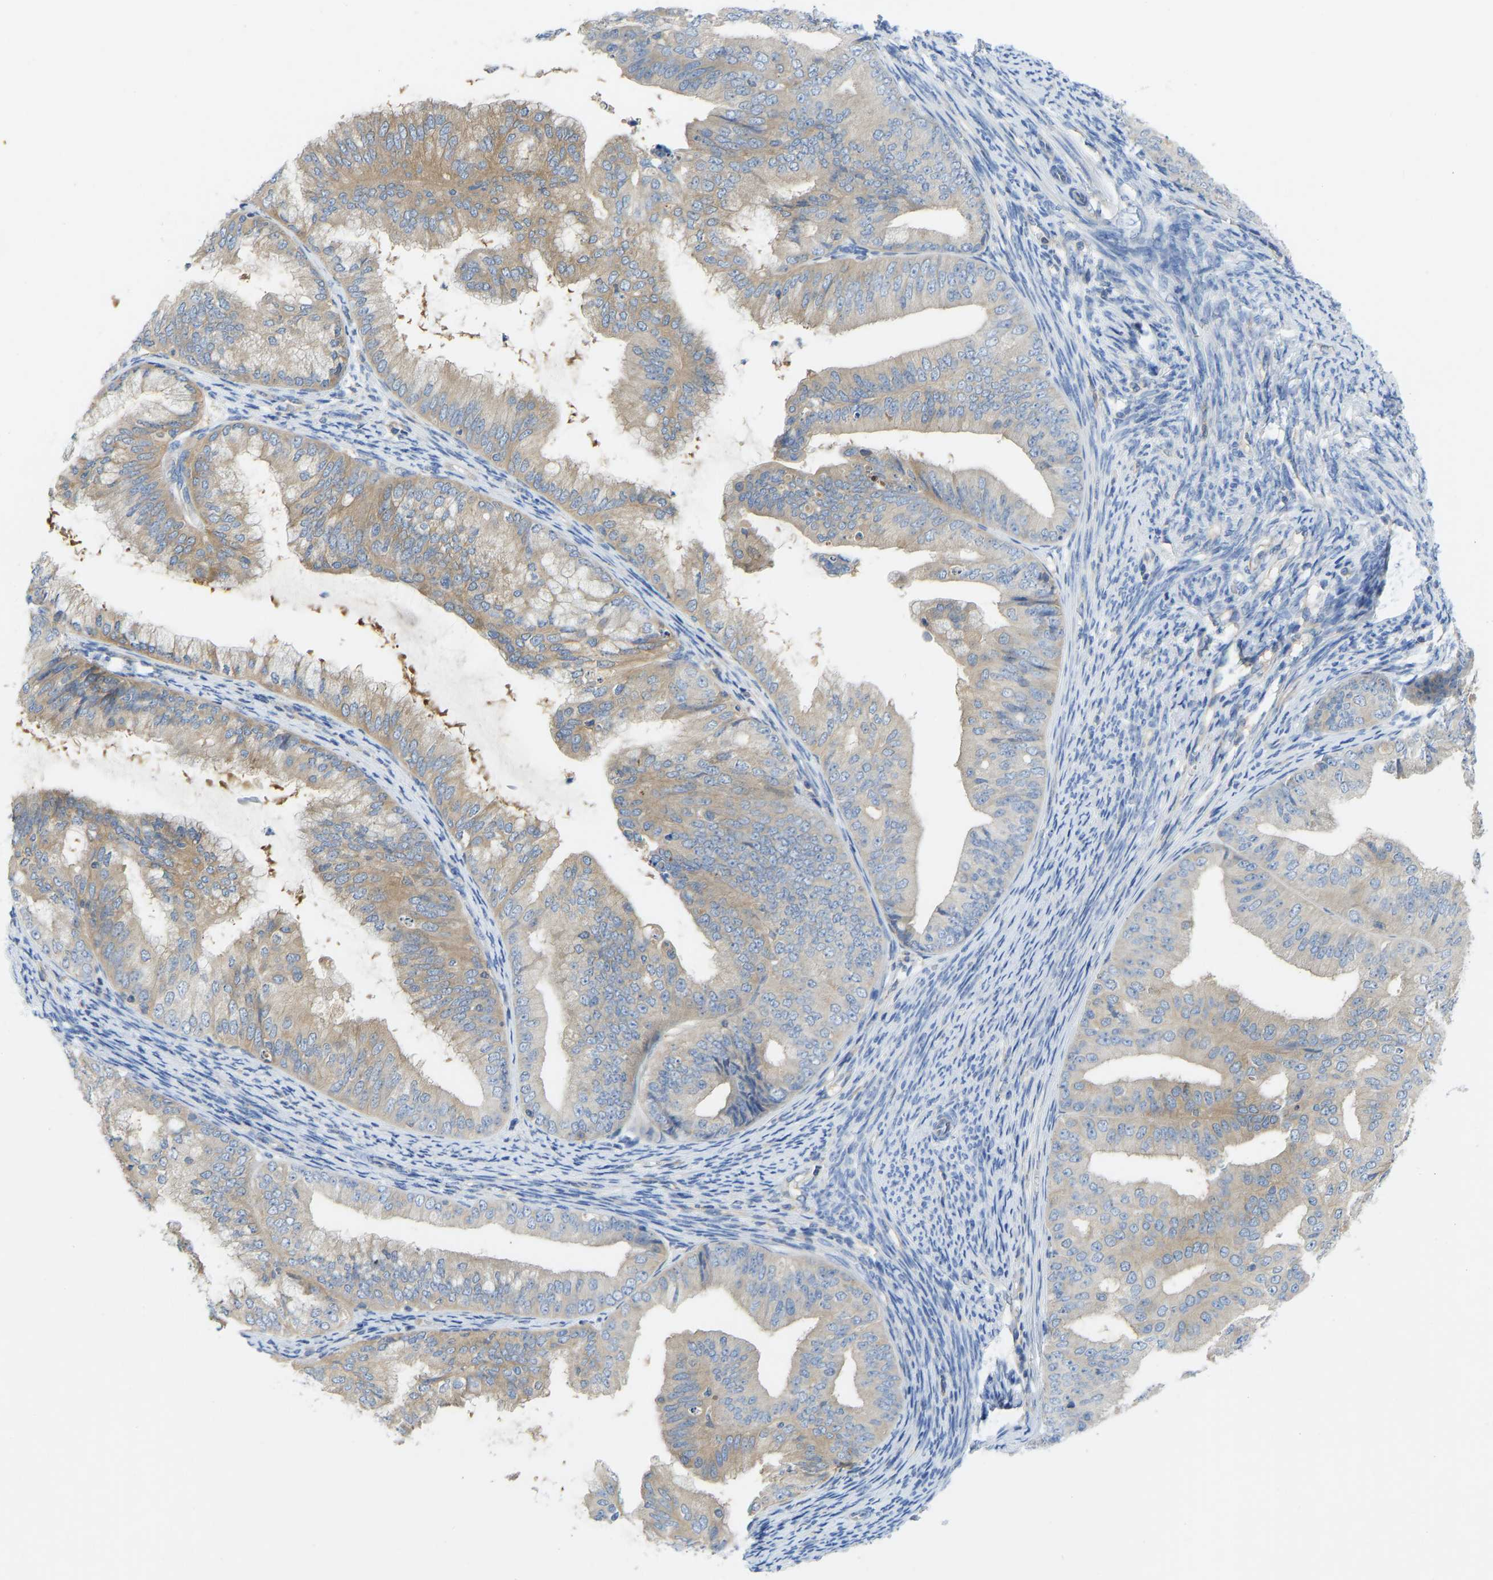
{"staining": {"intensity": "weak", "quantity": ">75%", "location": "cytoplasmic/membranous"}, "tissue": "endometrial cancer", "cell_type": "Tumor cells", "image_type": "cancer", "snomed": [{"axis": "morphology", "description": "Adenocarcinoma, NOS"}, {"axis": "topography", "description": "Endometrium"}], "caption": "A brown stain labels weak cytoplasmic/membranous positivity of a protein in human endometrial adenocarcinoma tumor cells.", "gene": "PPP3CA", "patient": {"sex": "female", "age": 63}}